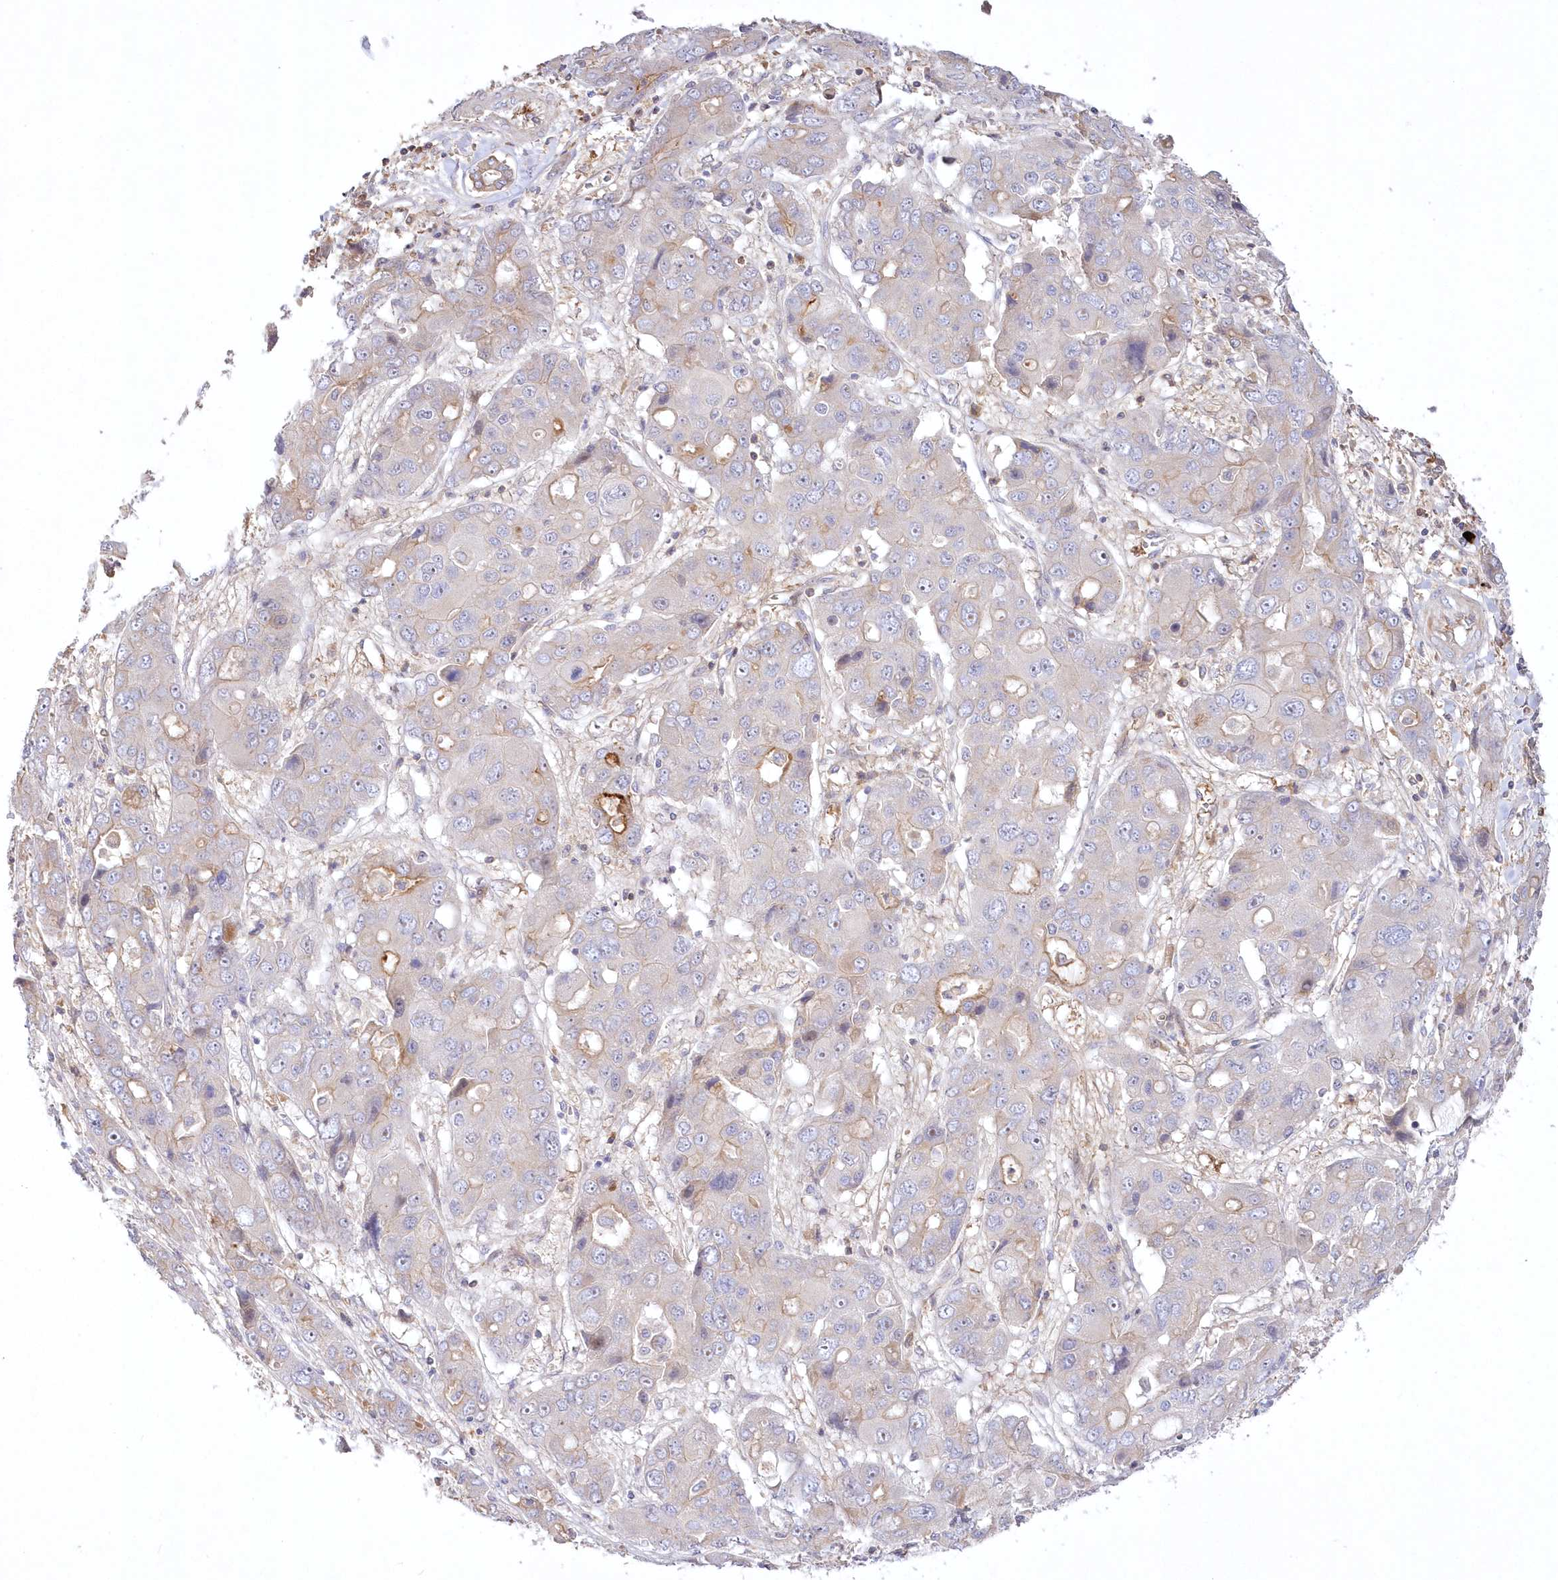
{"staining": {"intensity": "moderate", "quantity": "<25%", "location": "cytoplasmic/membranous"}, "tissue": "liver cancer", "cell_type": "Tumor cells", "image_type": "cancer", "snomed": [{"axis": "morphology", "description": "Cholangiocarcinoma"}, {"axis": "topography", "description": "Liver"}], "caption": "Human liver cancer stained with a protein marker shows moderate staining in tumor cells.", "gene": "WBP1L", "patient": {"sex": "male", "age": 67}}